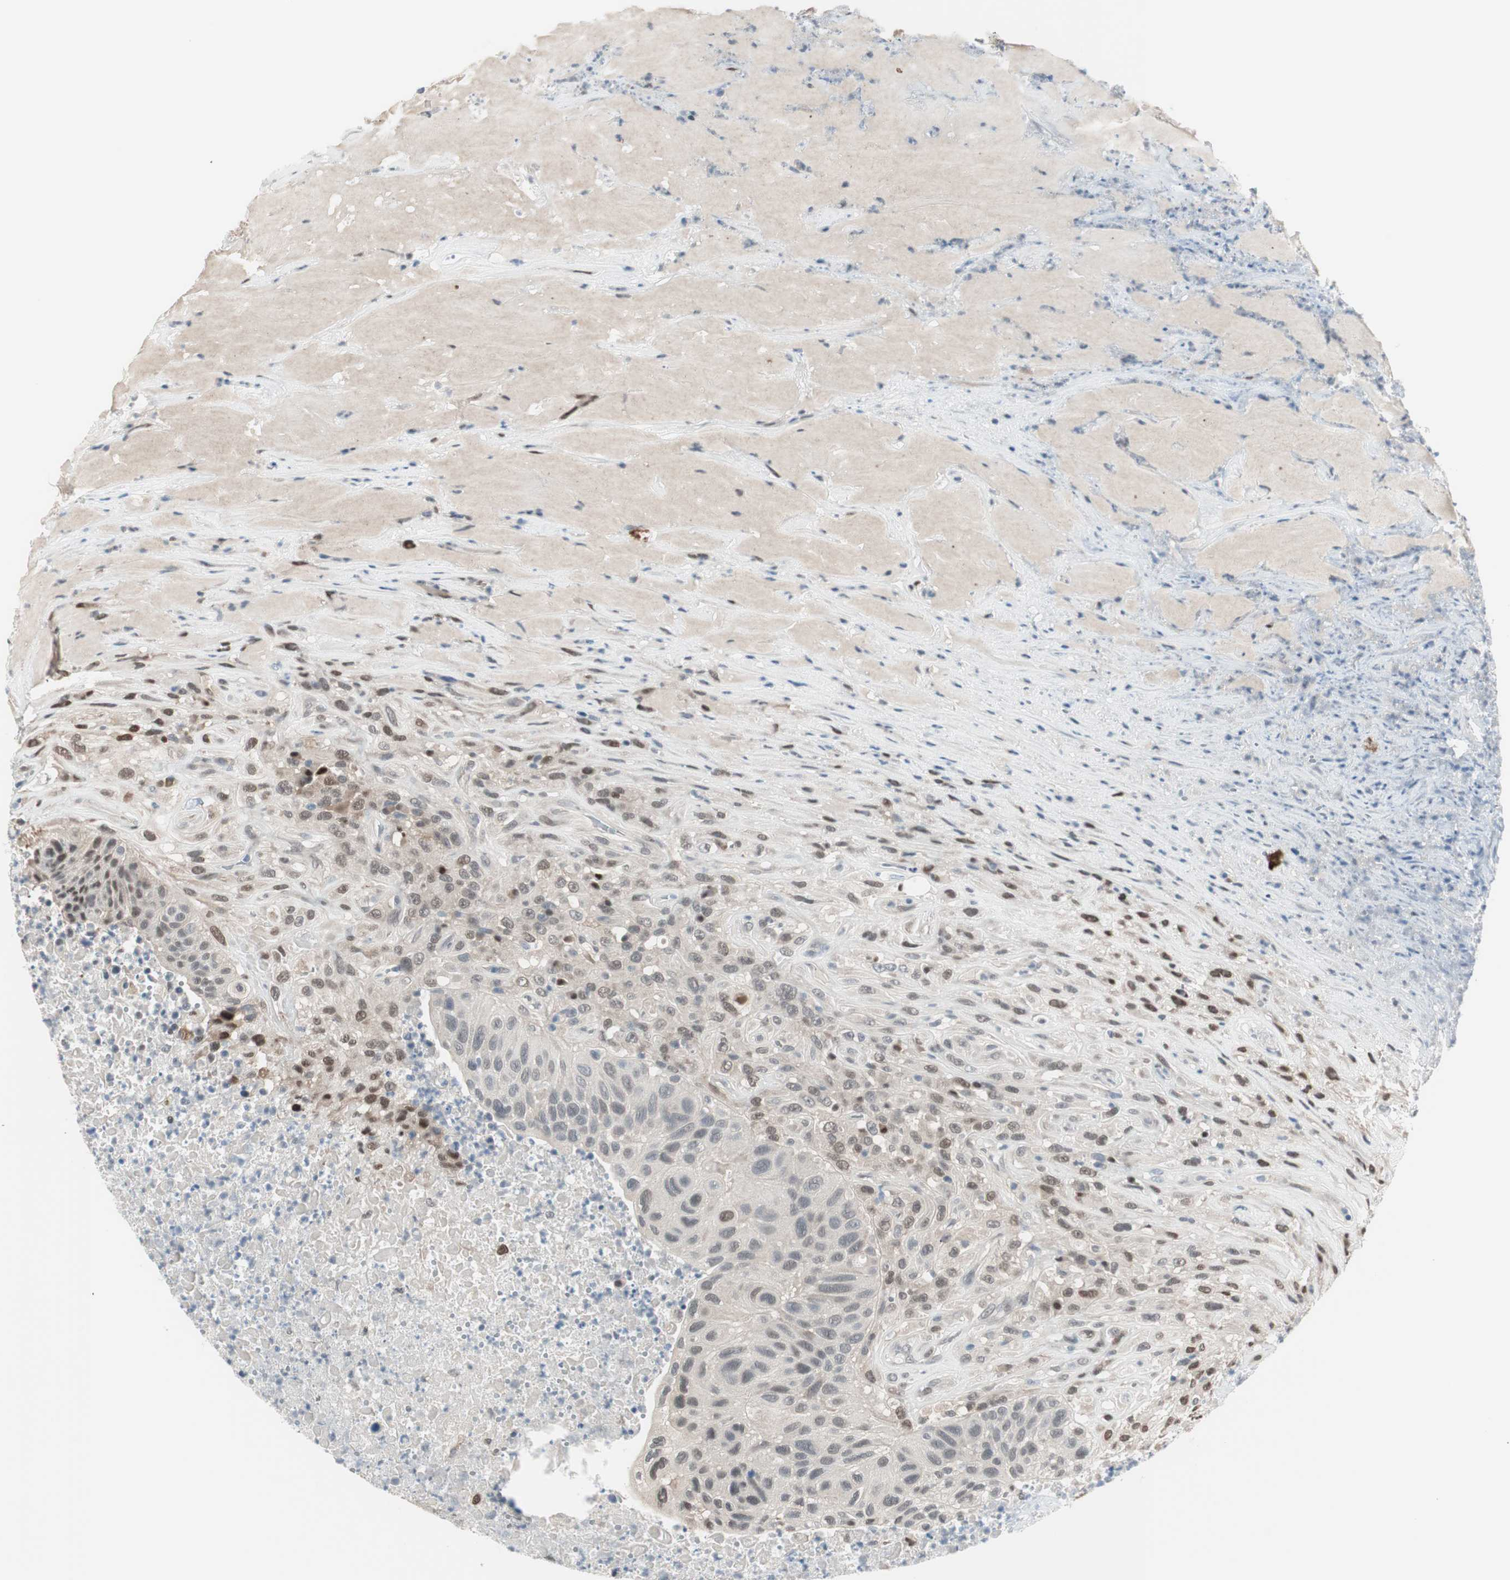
{"staining": {"intensity": "moderate", "quantity": "25%-75%", "location": "nuclear"}, "tissue": "urothelial cancer", "cell_type": "Tumor cells", "image_type": "cancer", "snomed": [{"axis": "morphology", "description": "Urothelial carcinoma, High grade"}, {"axis": "topography", "description": "Urinary bladder"}], "caption": "Immunohistochemical staining of human urothelial carcinoma (high-grade) displays medium levels of moderate nuclear positivity in approximately 25%-75% of tumor cells.", "gene": "LONP2", "patient": {"sex": "male", "age": 66}}